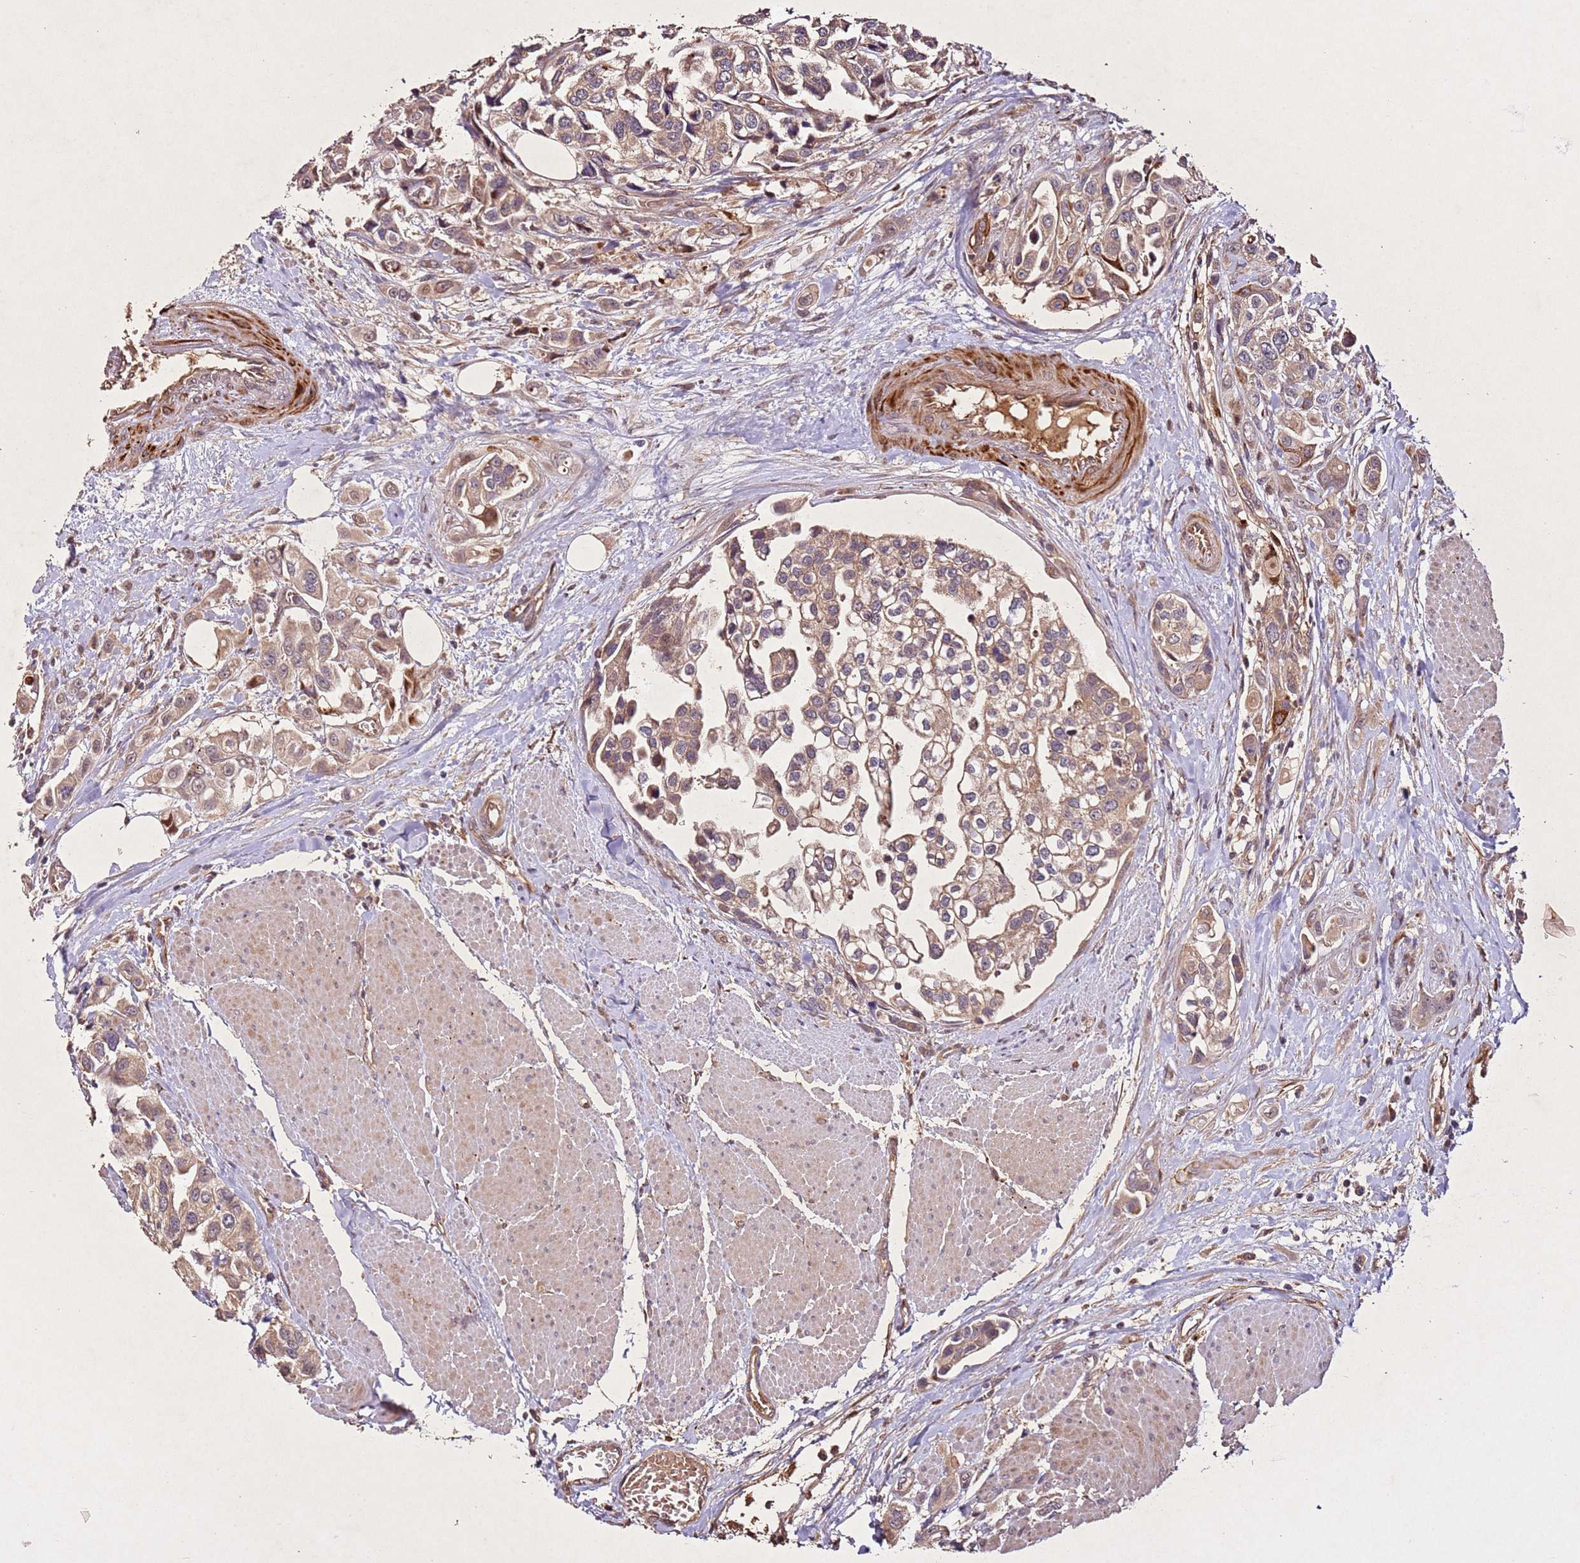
{"staining": {"intensity": "moderate", "quantity": ">75%", "location": "cytoplasmic/membranous"}, "tissue": "urothelial cancer", "cell_type": "Tumor cells", "image_type": "cancer", "snomed": [{"axis": "morphology", "description": "Urothelial carcinoma, High grade"}, {"axis": "topography", "description": "Urinary bladder"}], "caption": "About >75% of tumor cells in urothelial cancer exhibit moderate cytoplasmic/membranous protein expression as visualized by brown immunohistochemical staining.", "gene": "PTMA", "patient": {"sex": "male", "age": 67}}